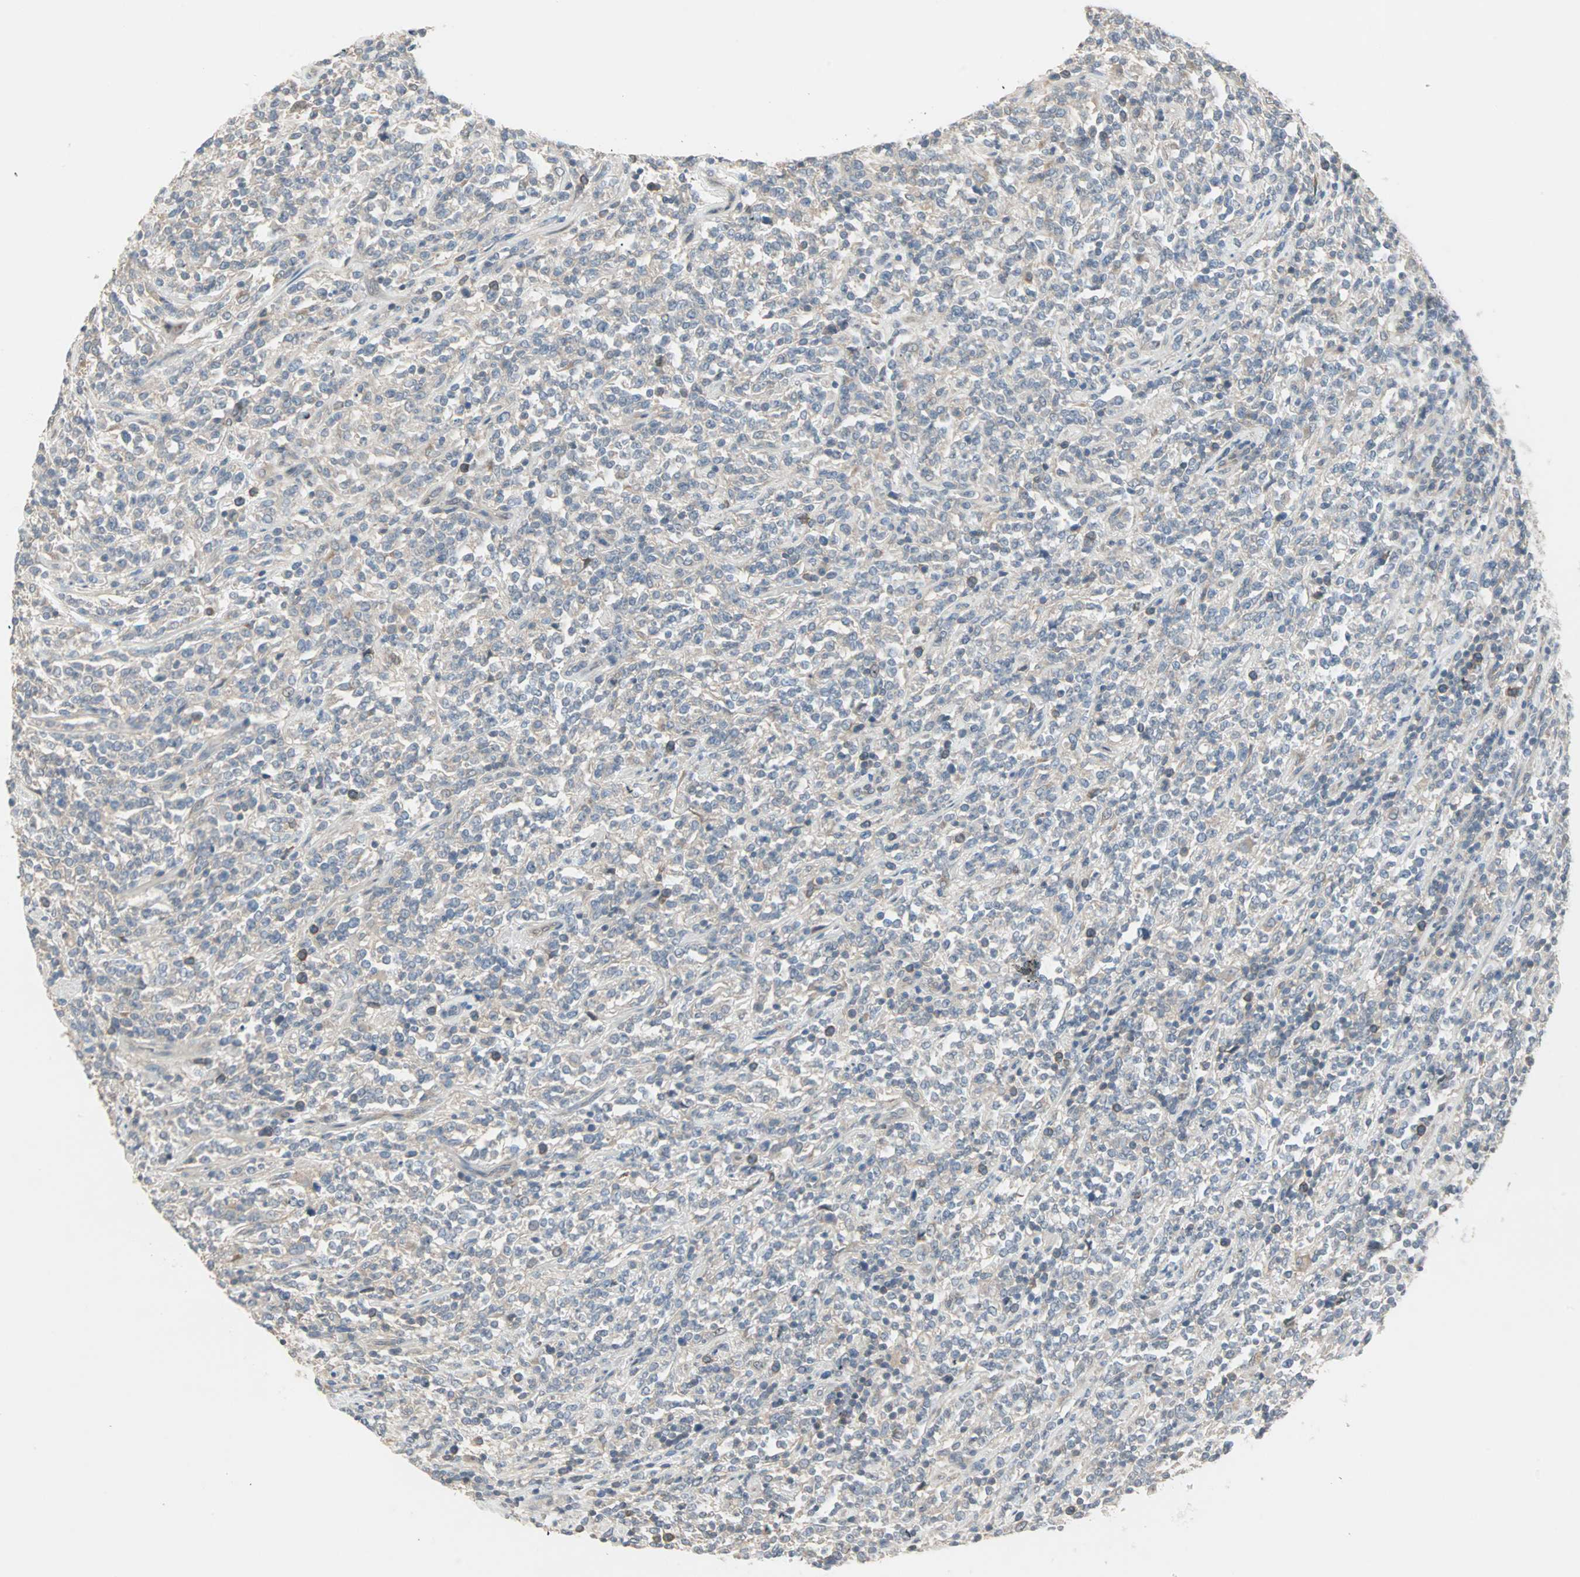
{"staining": {"intensity": "weak", "quantity": ">75%", "location": "cytoplasmic/membranous"}, "tissue": "lymphoma", "cell_type": "Tumor cells", "image_type": "cancer", "snomed": [{"axis": "morphology", "description": "Malignant lymphoma, non-Hodgkin's type, High grade"}, {"axis": "topography", "description": "Soft tissue"}], "caption": "Lymphoma tissue displays weak cytoplasmic/membranous expression in approximately >75% of tumor cells, visualized by immunohistochemistry.", "gene": "ZFP36", "patient": {"sex": "male", "age": 18}}